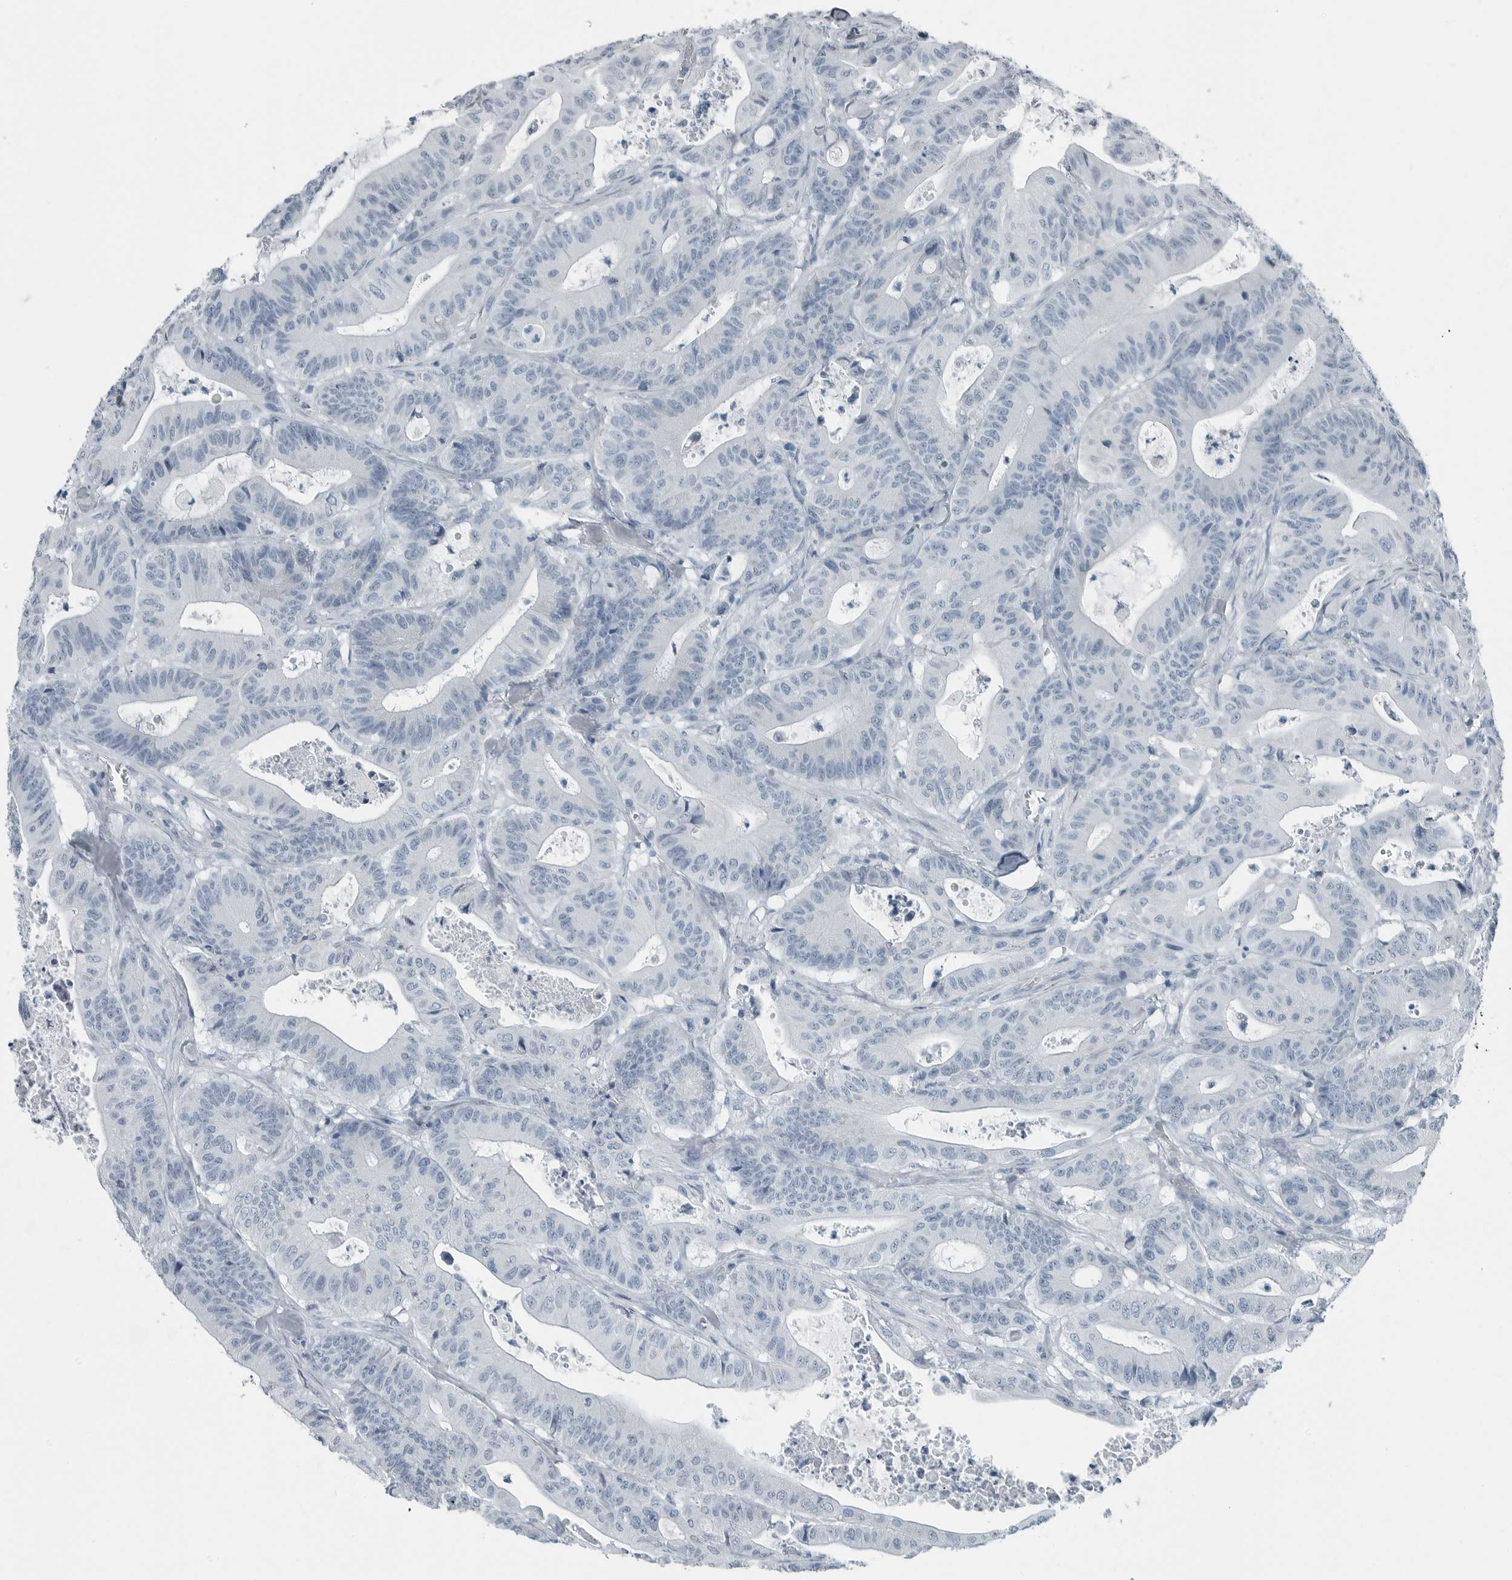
{"staining": {"intensity": "negative", "quantity": "none", "location": "none"}, "tissue": "colorectal cancer", "cell_type": "Tumor cells", "image_type": "cancer", "snomed": [{"axis": "morphology", "description": "Adenocarcinoma, NOS"}, {"axis": "topography", "description": "Colon"}], "caption": "The immunohistochemistry photomicrograph has no significant positivity in tumor cells of adenocarcinoma (colorectal) tissue. (Immunohistochemistry, brightfield microscopy, high magnification).", "gene": "ZPBP2", "patient": {"sex": "female", "age": 84}}